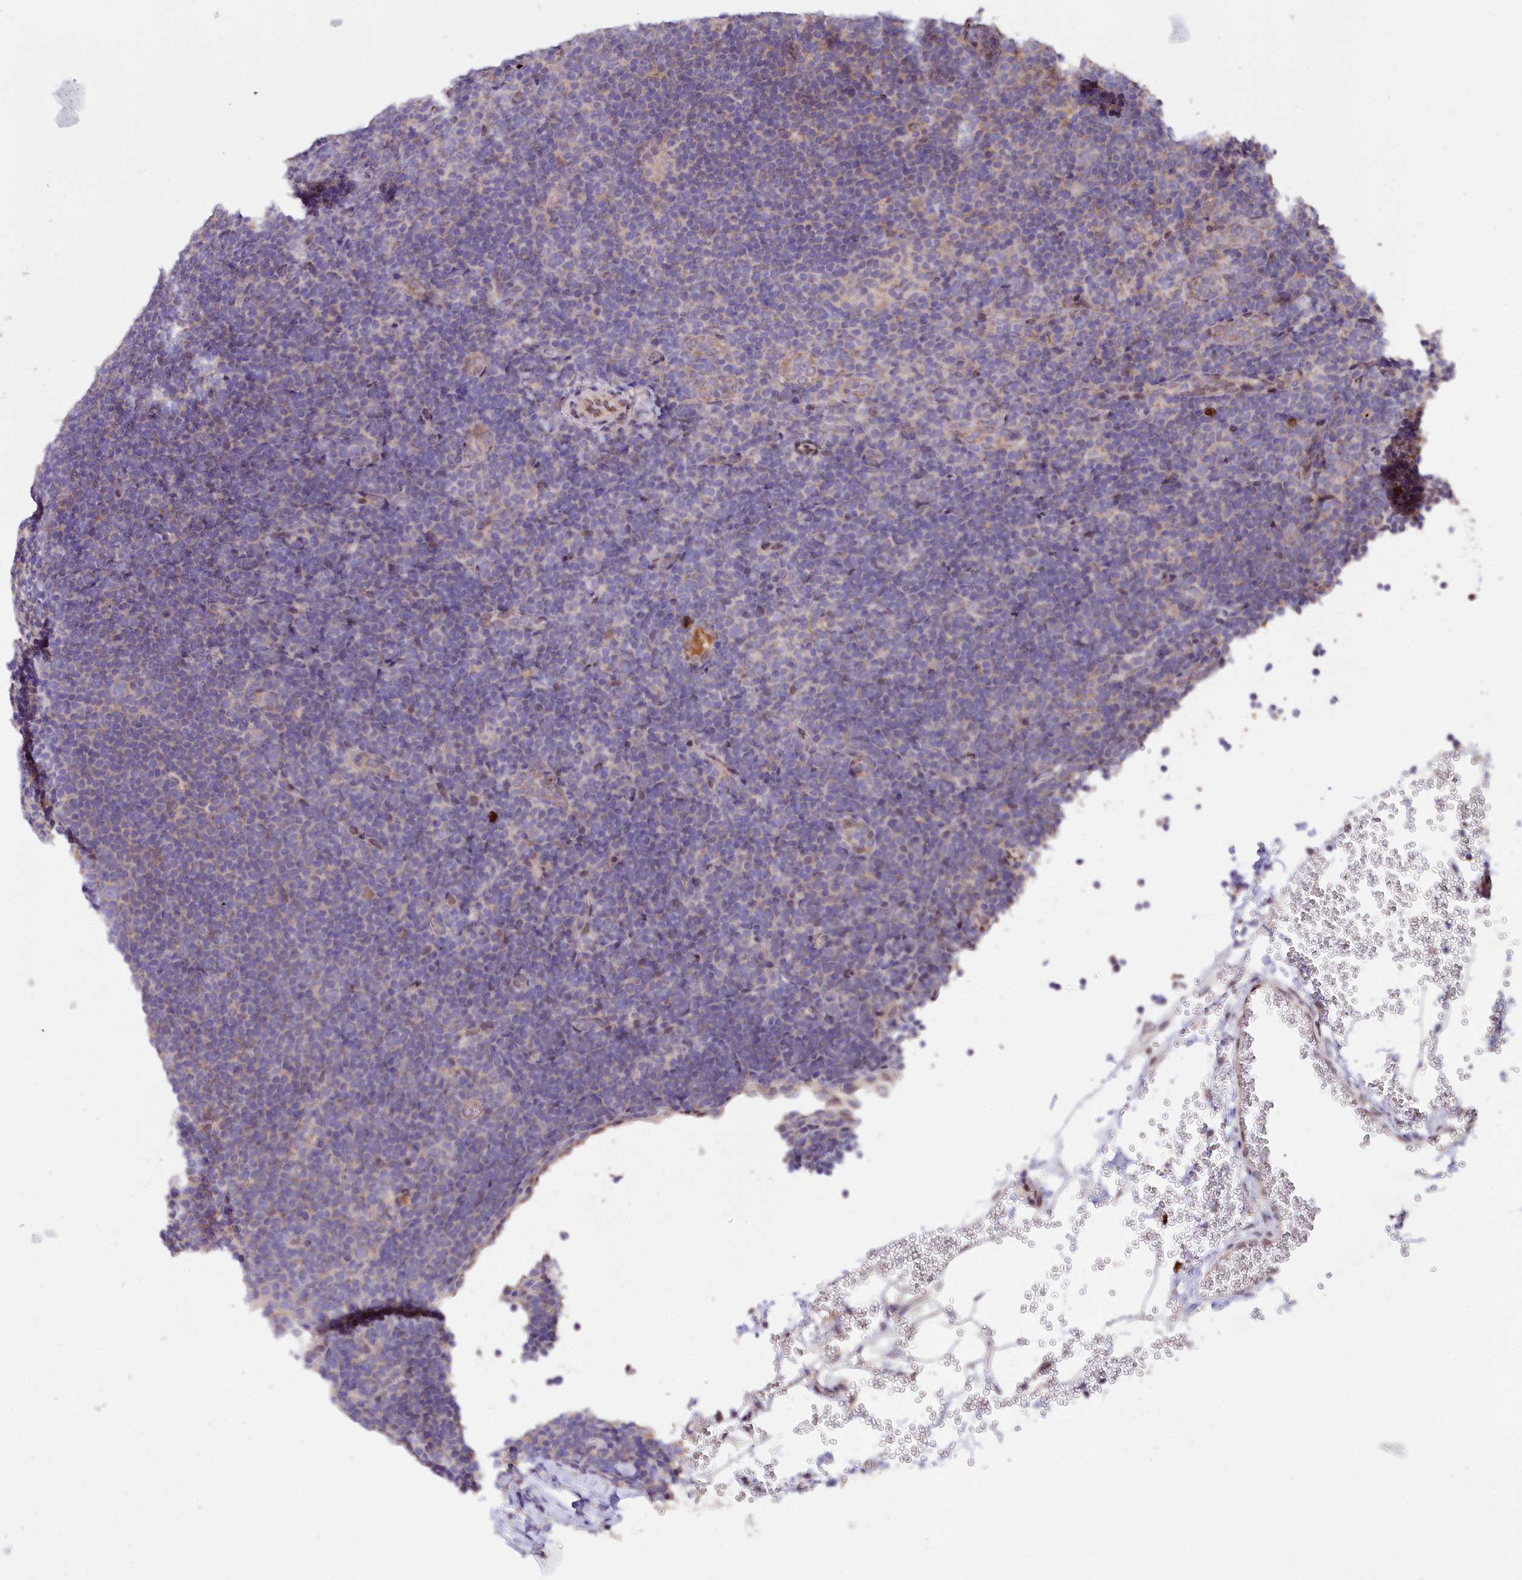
{"staining": {"intensity": "negative", "quantity": "none", "location": "none"}, "tissue": "lymphoma", "cell_type": "Tumor cells", "image_type": "cancer", "snomed": [{"axis": "morphology", "description": "Hodgkin's disease, NOS"}, {"axis": "topography", "description": "Lymph node"}], "caption": "The image demonstrates no significant expression in tumor cells of Hodgkin's disease. (Brightfield microscopy of DAB immunohistochemistry (IHC) at high magnification).", "gene": "ZNF226", "patient": {"sex": "female", "age": 57}}